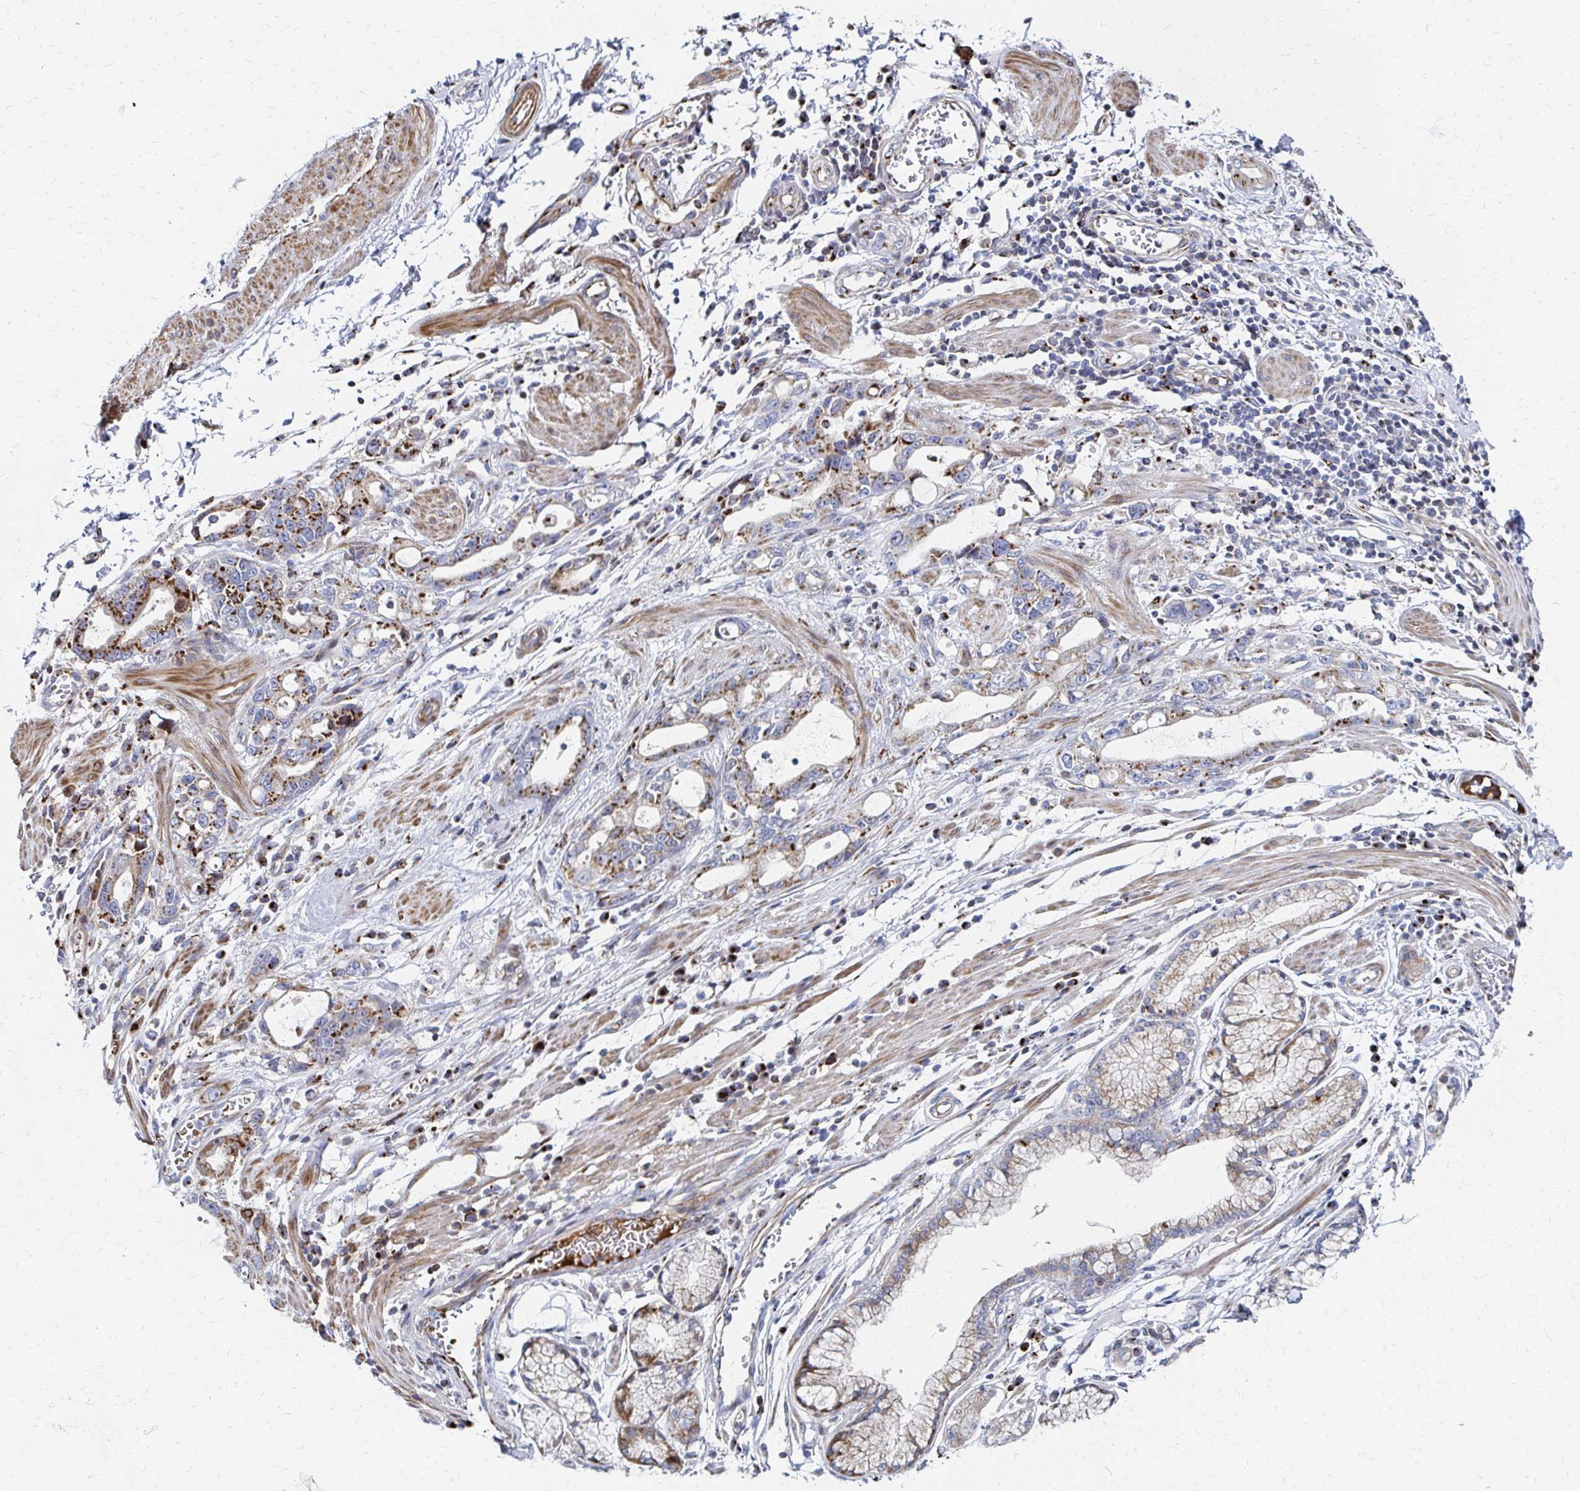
{"staining": {"intensity": "moderate", "quantity": "25%-75%", "location": "cytoplasmic/membranous"}, "tissue": "stomach cancer", "cell_type": "Tumor cells", "image_type": "cancer", "snomed": [{"axis": "morphology", "description": "Adenocarcinoma, NOS"}, {"axis": "topography", "description": "Stomach"}], "caption": "Tumor cells show medium levels of moderate cytoplasmic/membranous positivity in approximately 25%-75% of cells in human stomach adenocarcinoma. (DAB (3,3'-diaminobenzidine) = brown stain, brightfield microscopy at high magnification).", "gene": "MAN1A1", "patient": {"sex": "male", "age": 55}}